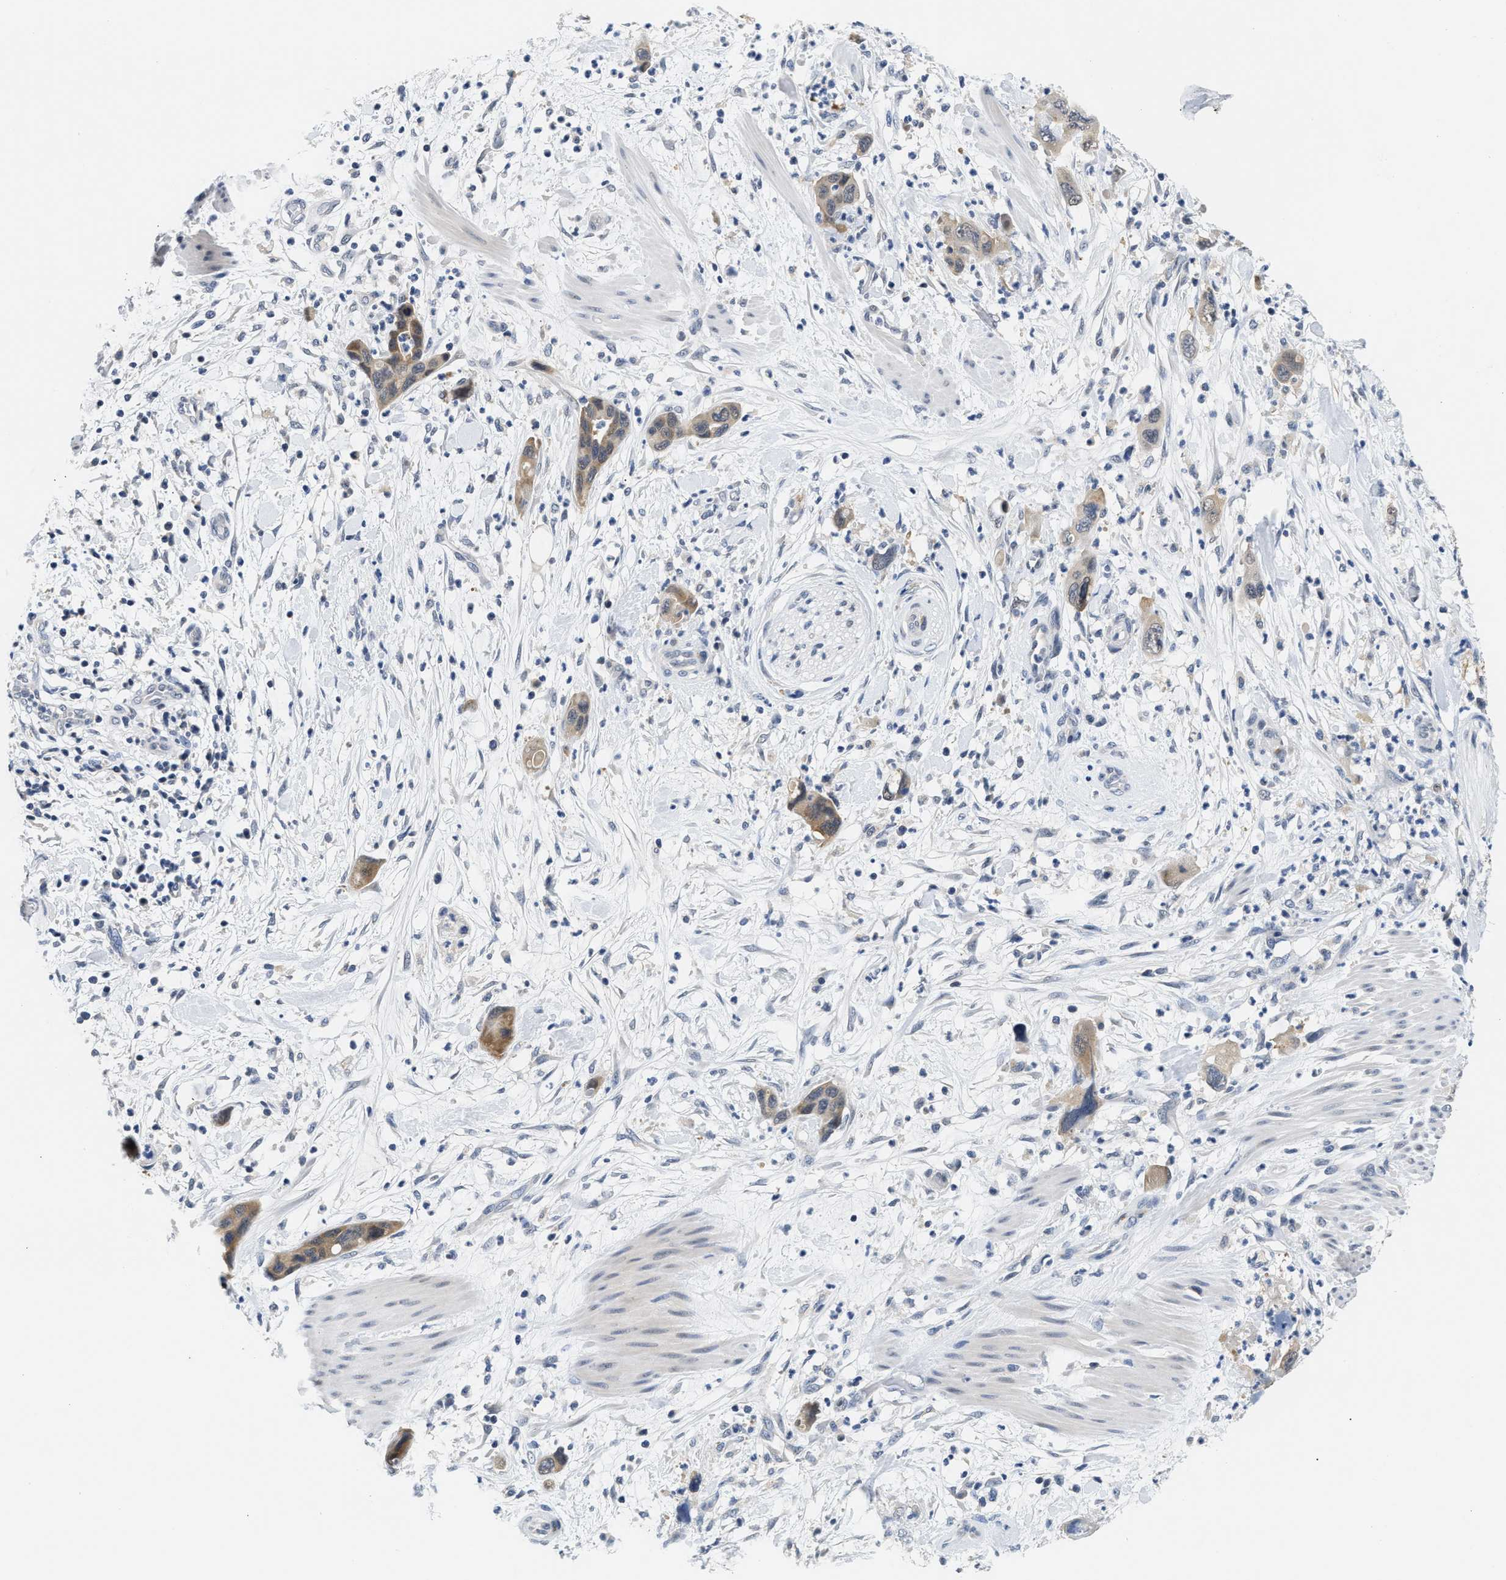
{"staining": {"intensity": "moderate", "quantity": "<25%", "location": "cytoplasmic/membranous"}, "tissue": "pancreatic cancer", "cell_type": "Tumor cells", "image_type": "cancer", "snomed": [{"axis": "morphology", "description": "Adenocarcinoma, NOS"}, {"axis": "topography", "description": "Pancreas"}], "caption": "A brown stain labels moderate cytoplasmic/membranous positivity of a protein in adenocarcinoma (pancreatic) tumor cells.", "gene": "PPM1L", "patient": {"sex": "female", "age": 71}}